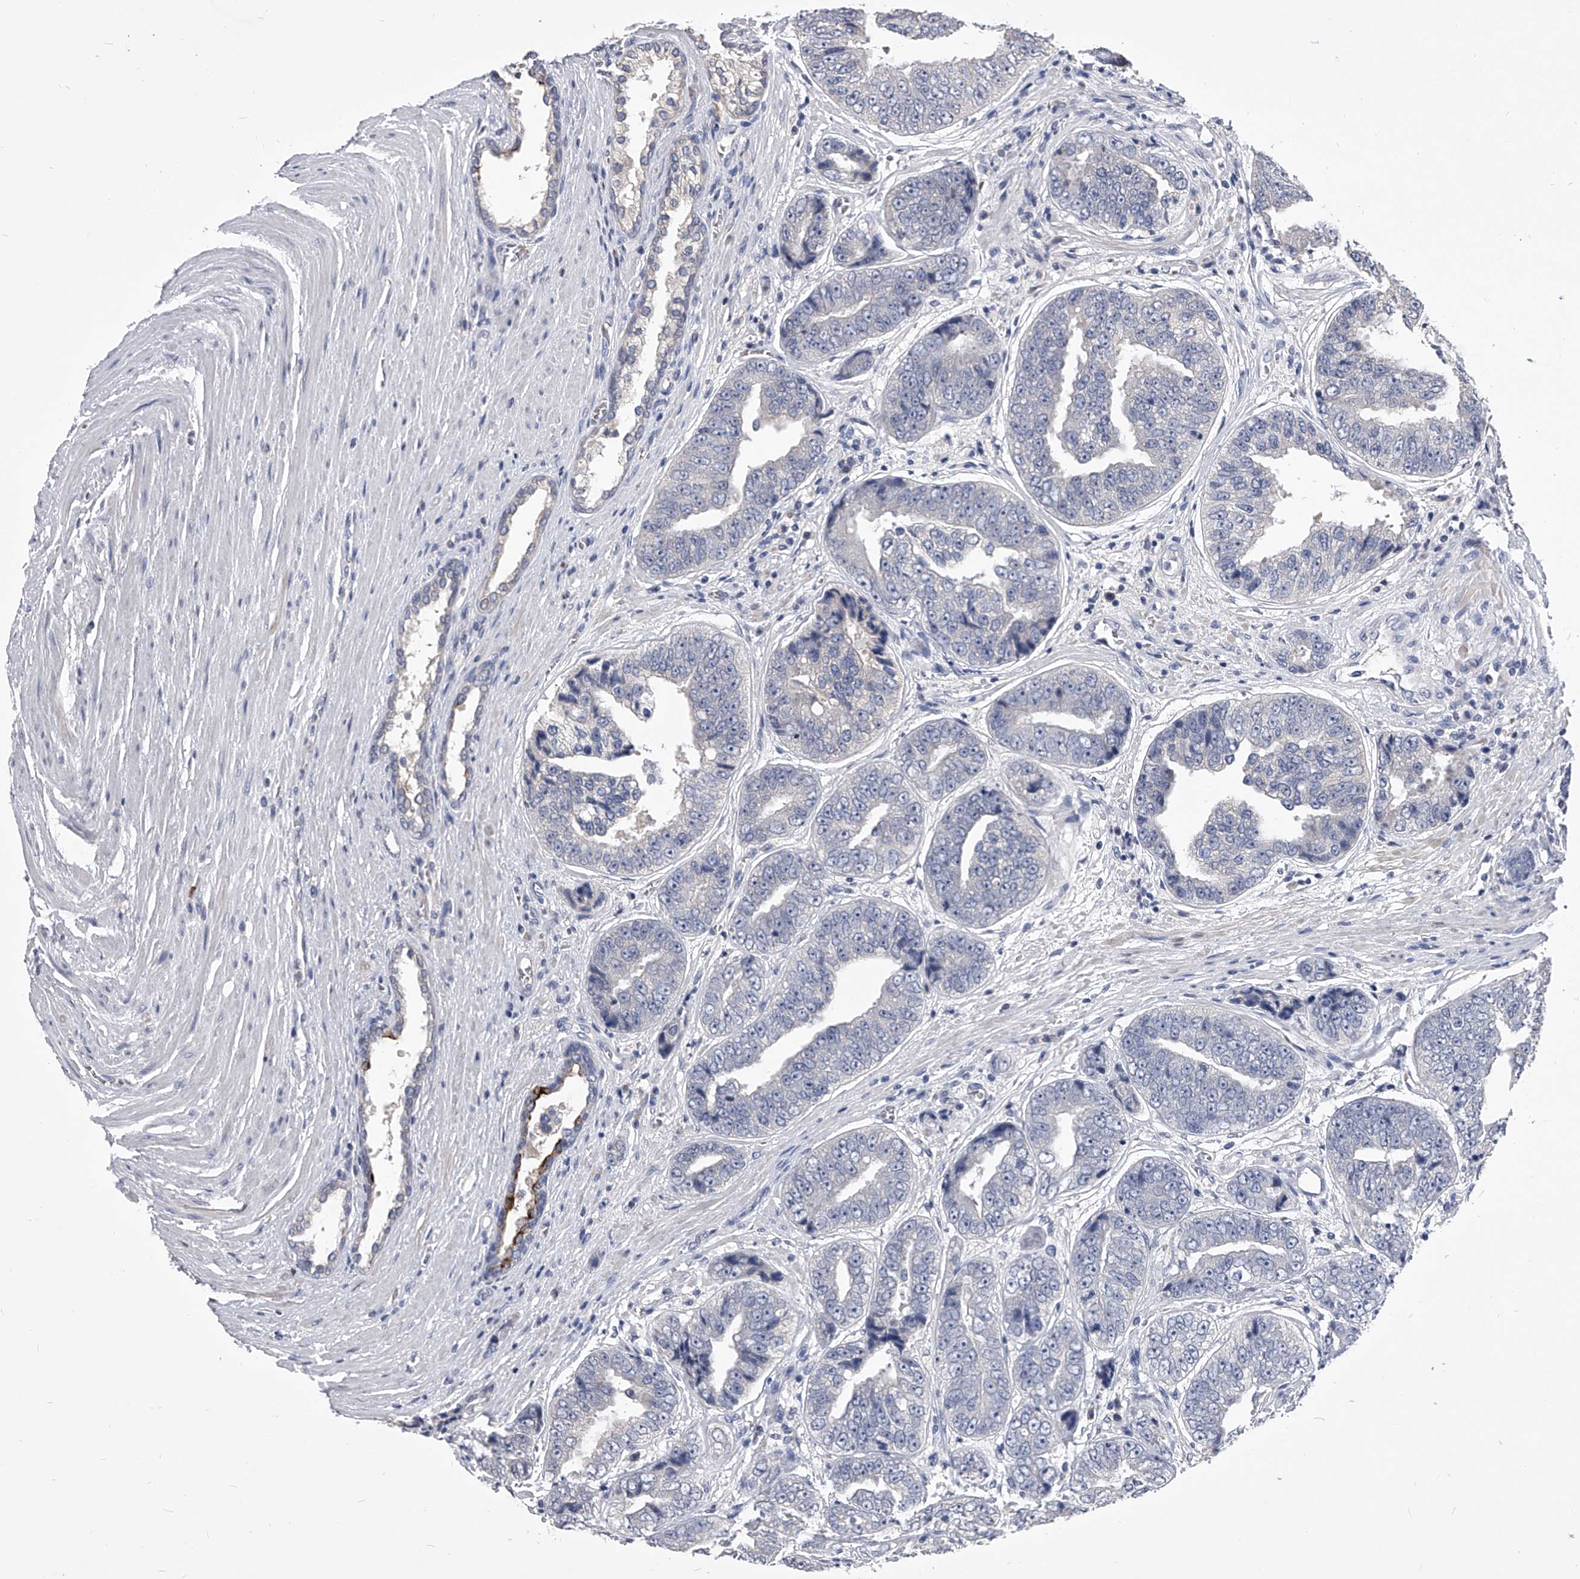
{"staining": {"intensity": "negative", "quantity": "none", "location": "none"}, "tissue": "prostate cancer", "cell_type": "Tumor cells", "image_type": "cancer", "snomed": [{"axis": "morphology", "description": "Adenocarcinoma, High grade"}, {"axis": "topography", "description": "Prostate"}], "caption": "This is a photomicrograph of immunohistochemistry staining of prostate cancer (adenocarcinoma (high-grade)), which shows no expression in tumor cells. (Stains: DAB immunohistochemistry with hematoxylin counter stain, Microscopy: brightfield microscopy at high magnification).", "gene": "MDN1", "patient": {"sex": "male", "age": 61}}